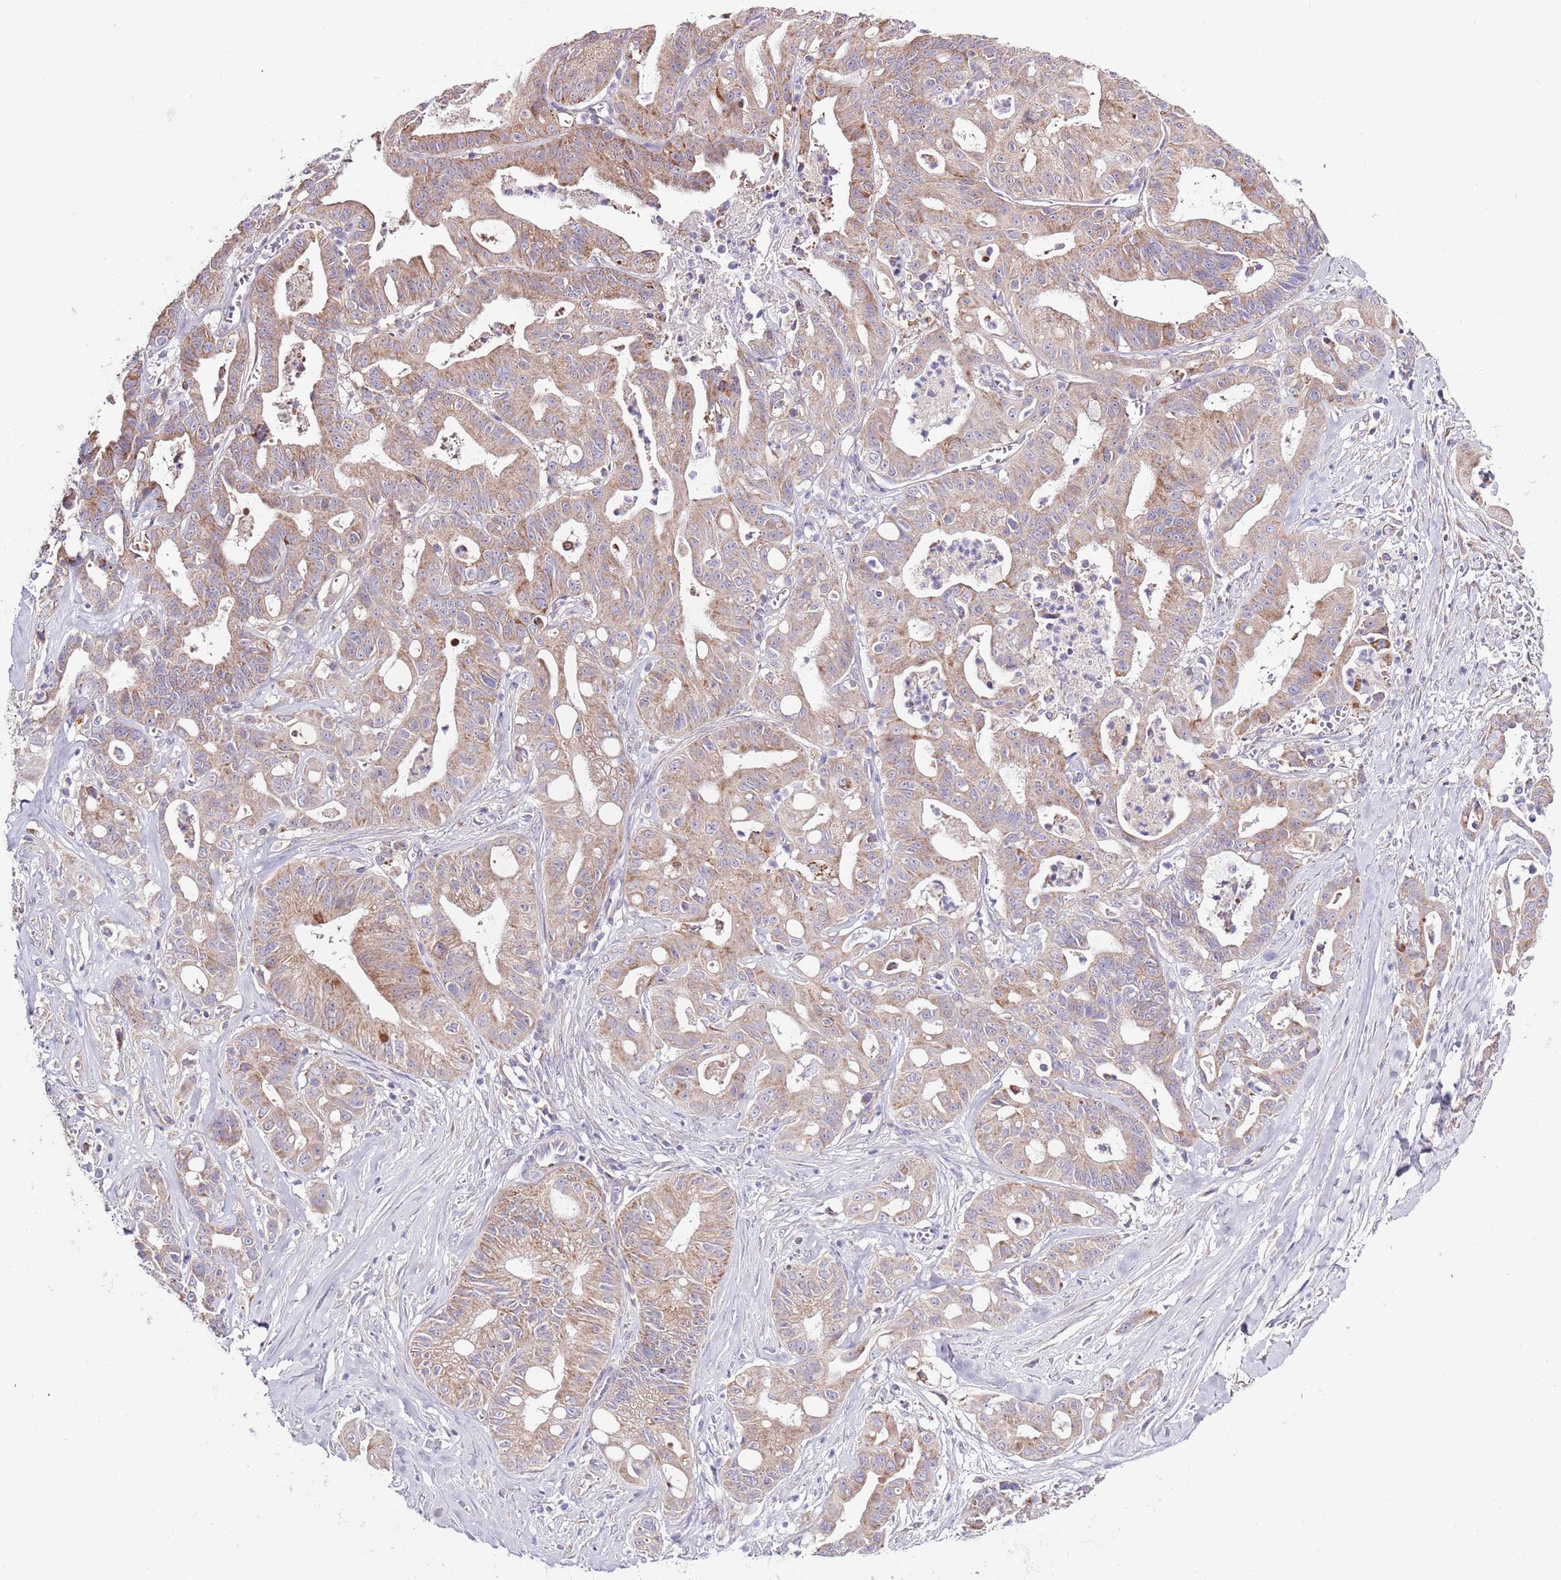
{"staining": {"intensity": "moderate", "quantity": "25%-75%", "location": "cytoplasmic/membranous"}, "tissue": "ovarian cancer", "cell_type": "Tumor cells", "image_type": "cancer", "snomed": [{"axis": "morphology", "description": "Cystadenocarcinoma, mucinous, NOS"}, {"axis": "topography", "description": "Ovary"}], "caption": "Ovarian mucinous cystadenocarcinoma stained with IHC demonstrates moderate cytoplasmic/membranous positivity in approximately 25%-75% of tumor cells.", "gene": "SMG1", "patient": {"sex": "female", "age": 70}}